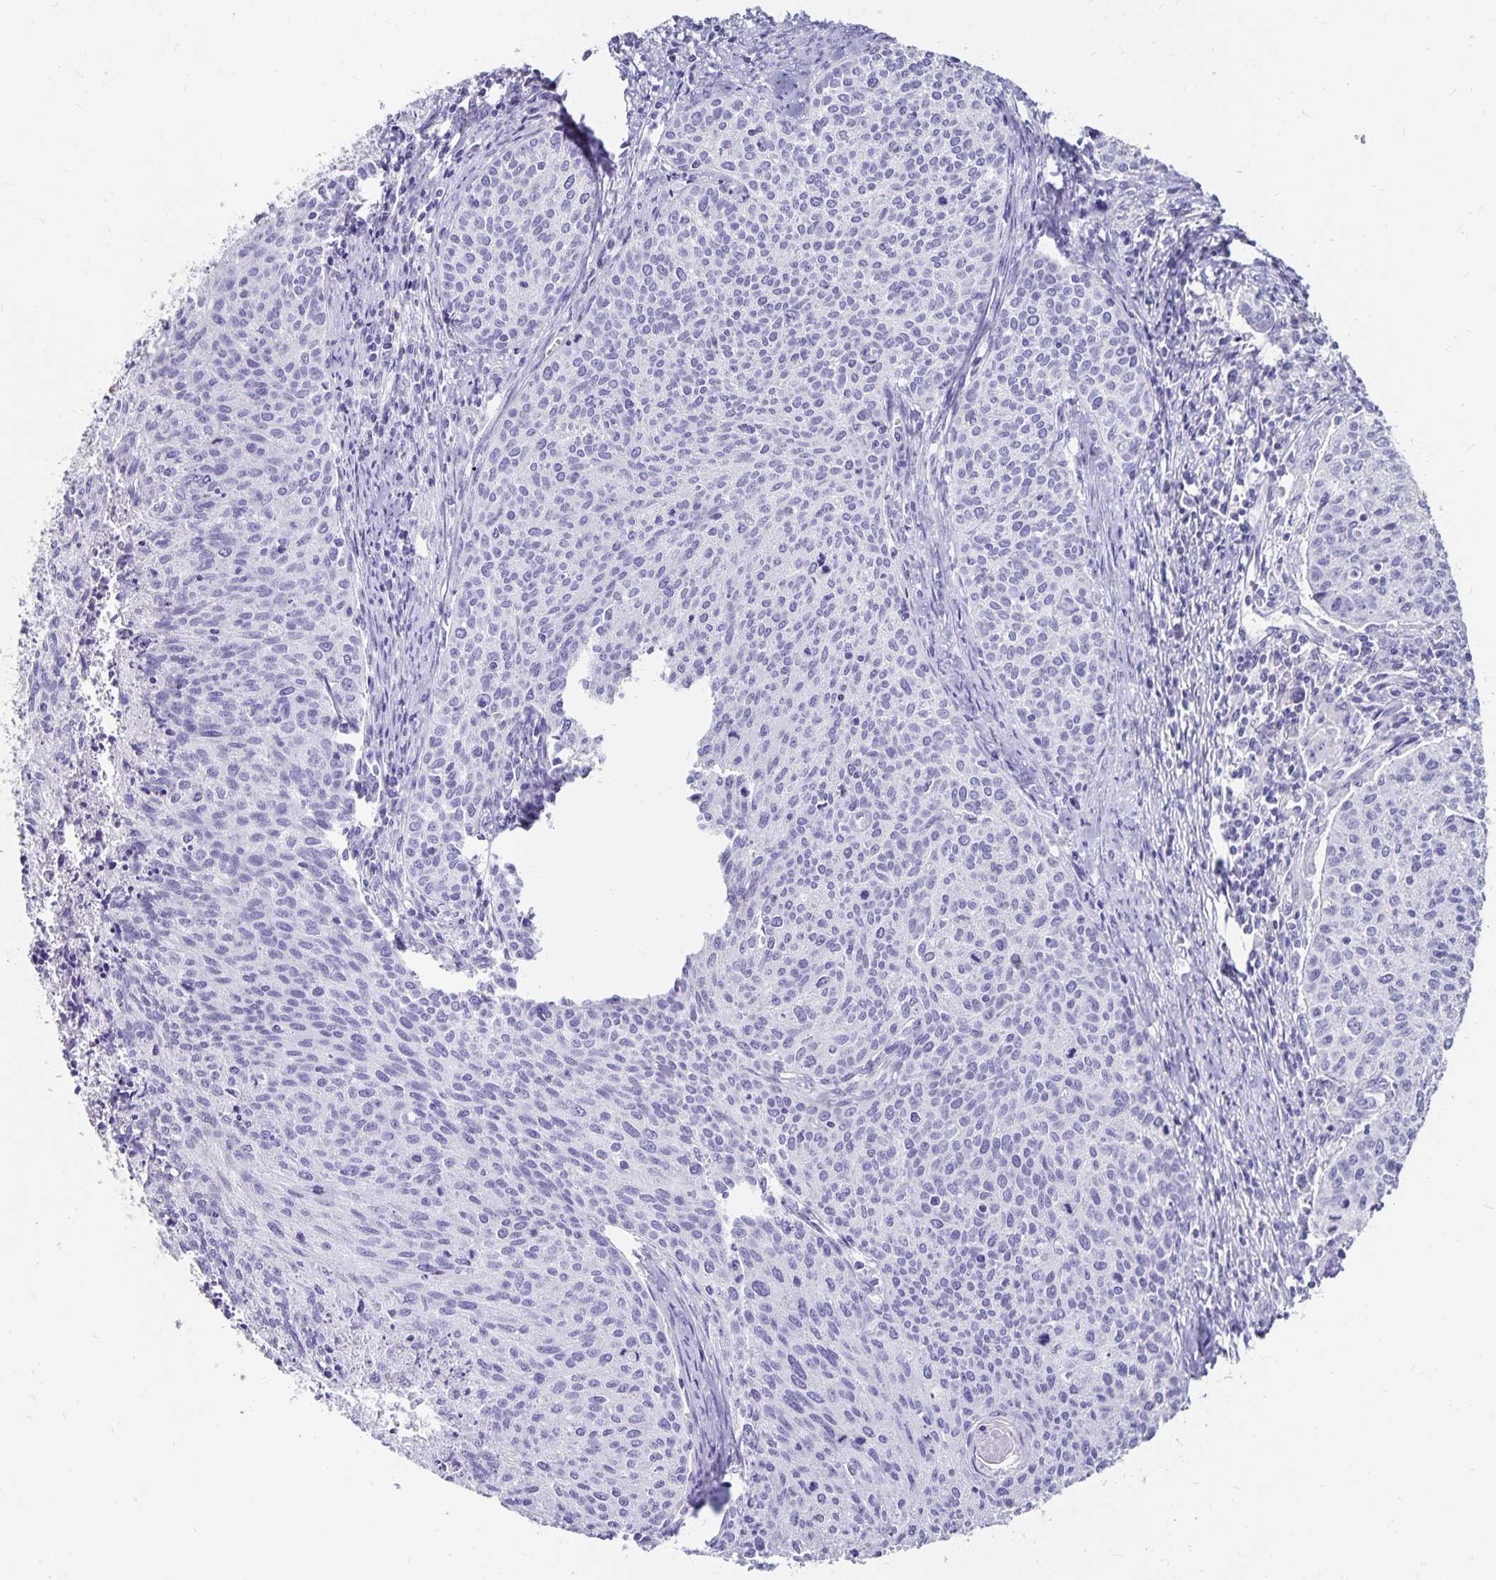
{"staining": {"intensity": "negative", "quantity": "none", "location": "none"}, "tissue": "cervical cancer", "cell_type": "Tumor cells", "image_type": "cancer", "snomed": [{"axis": "morphology", "description": "Squamous cell carcinoma, NOS"}, {"axis": "topography", "description": "Cervix"}], "caption": "An image of human cervical cancer (squamous cell carcinoma) is negative for staining in tumor cells.", "gene": "DYNLT4", "patient": {"sex": "female", "age": 38}}